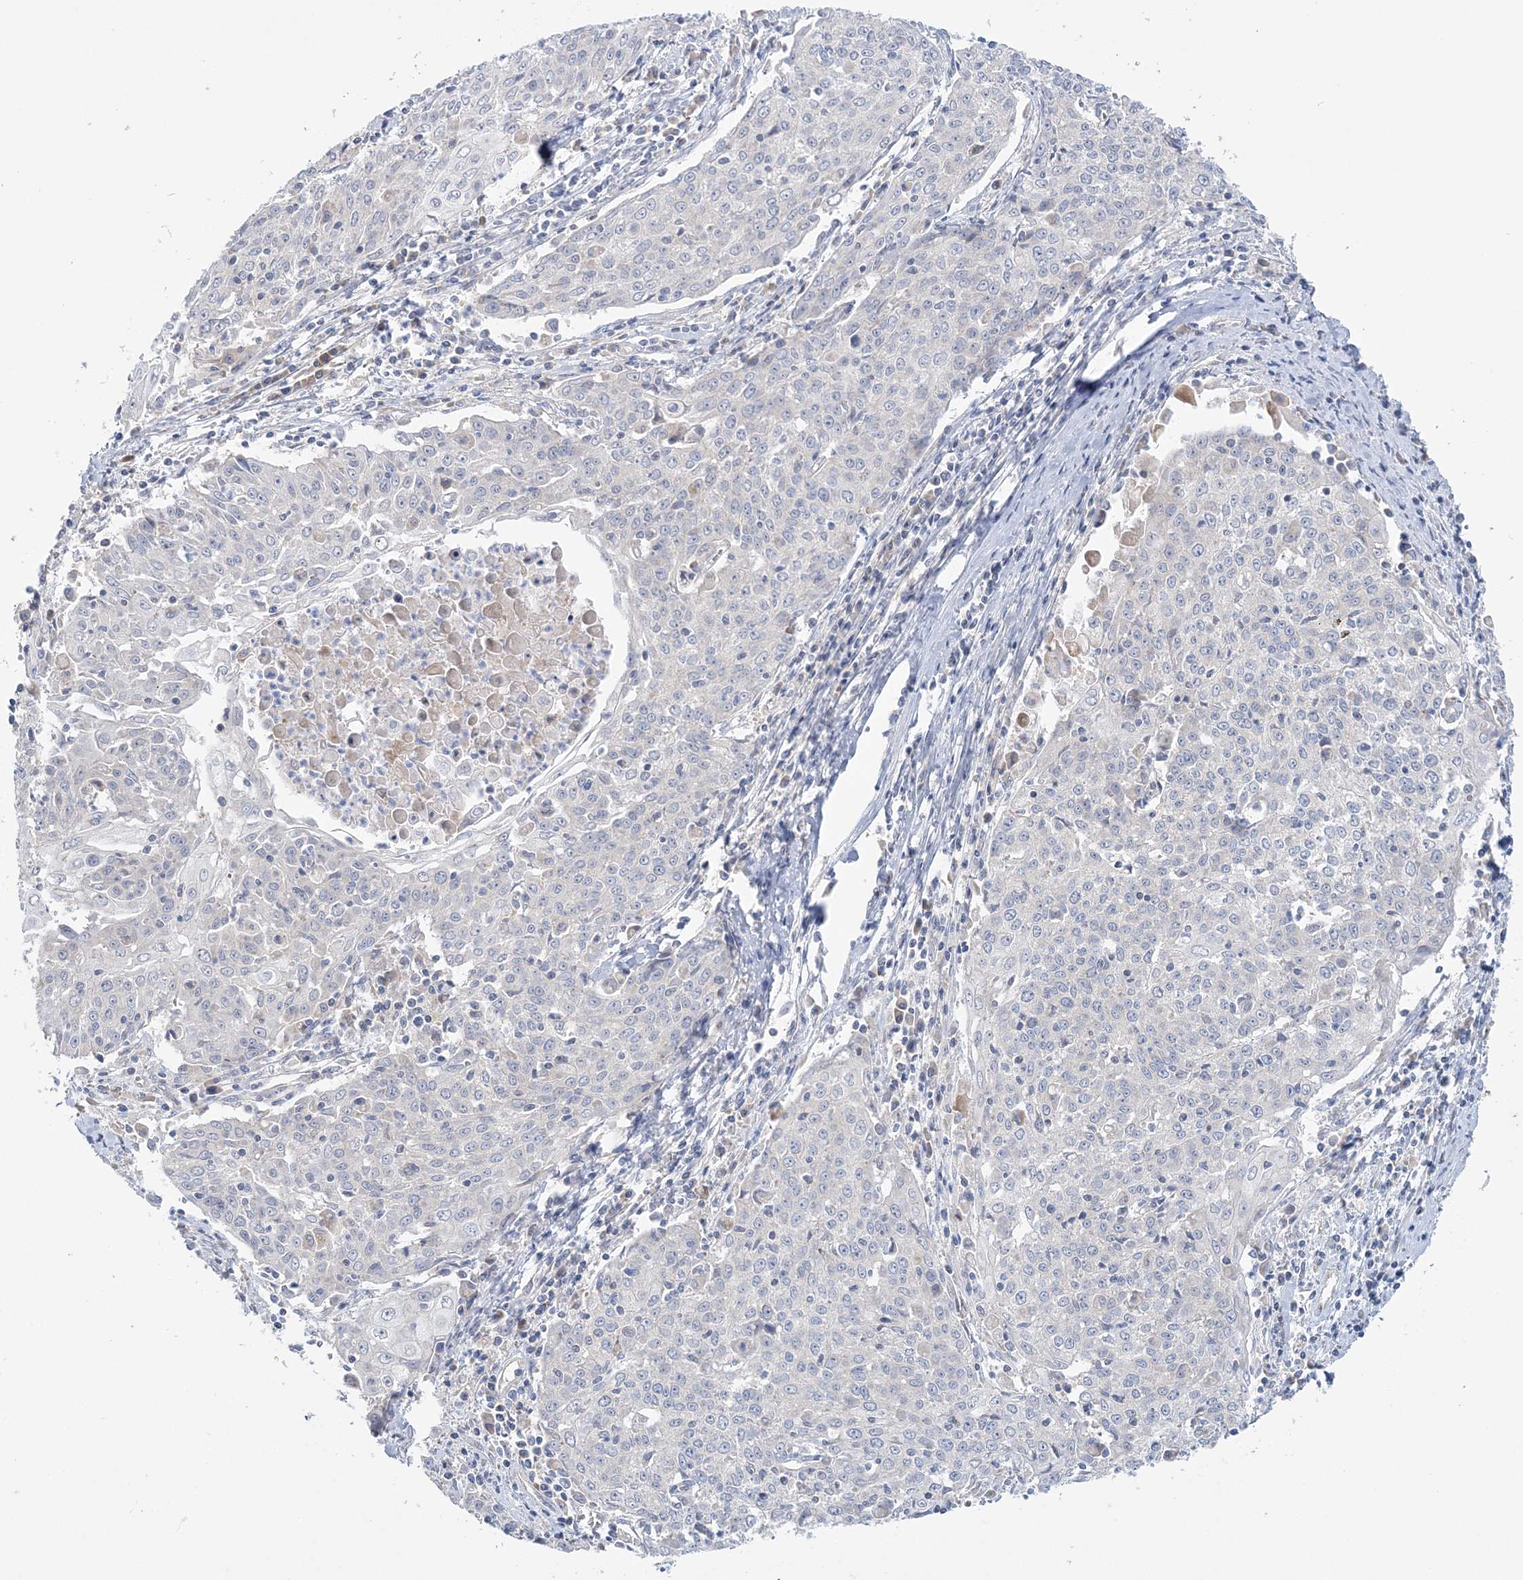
{"staining": {"intensity": "negative", "quantity": "none", "location": "none"}, "tissue": "cervical cancer", "cell_type": "Tumor cells", "image_type": "cancer", "snomed": [{"axis": "morphology", "description": "Squamous cell carcinoma, NOS"}, {"axis": "topography", "description": "Cervix"}], "caption": "Cervical cancer was stained to show a protein in brown. There is no significant expression in tumor cells.", "gene": "MMADHC", "patient": {"sex": "female", "age": 48}}